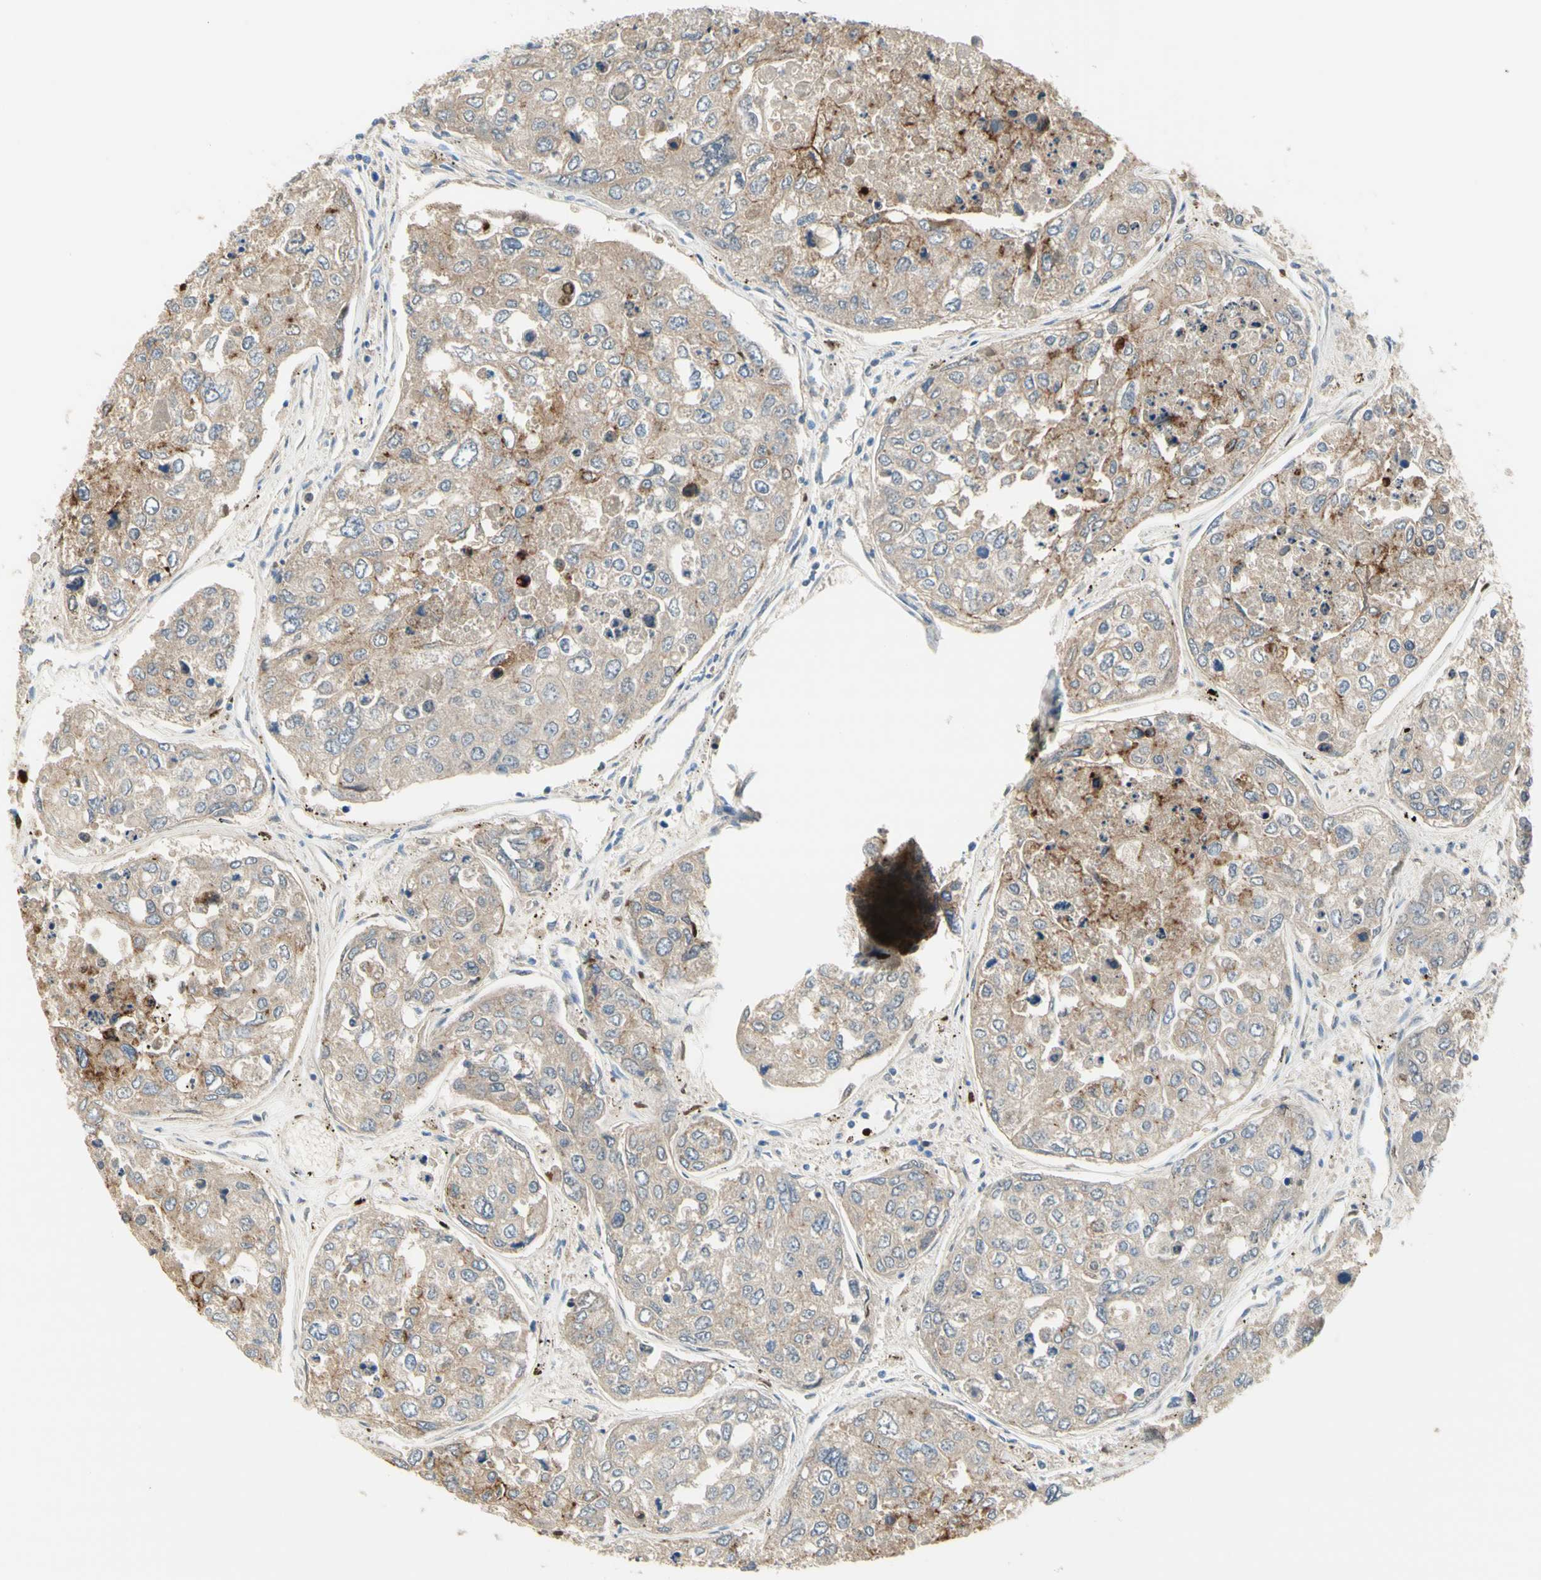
{"staining": {"intensity": "moderate", "quantity": ">75%", "location": "cytoplasmic/membranous"}, "tissue": "urothelial cancer", "cell_type": "Tumor cells", "image_type": "cancer", "snomed": [{"axis": "morphology", "description": "Urothelial carcinoma, High grade"}, {"axis": "topography", "description": "Lymph node"}, {"axis": "topography", "description": "Urinary bladder"}], "caption": "Human urothelial carcinoma (high-grade) stained for a protein (brown) demonstrates moderate cytoplasmic/membranous positive expression in approximately >75% of tumor cells.", "gene": "NECTIN4", "patient": {"sex": "male", "age": 51}}